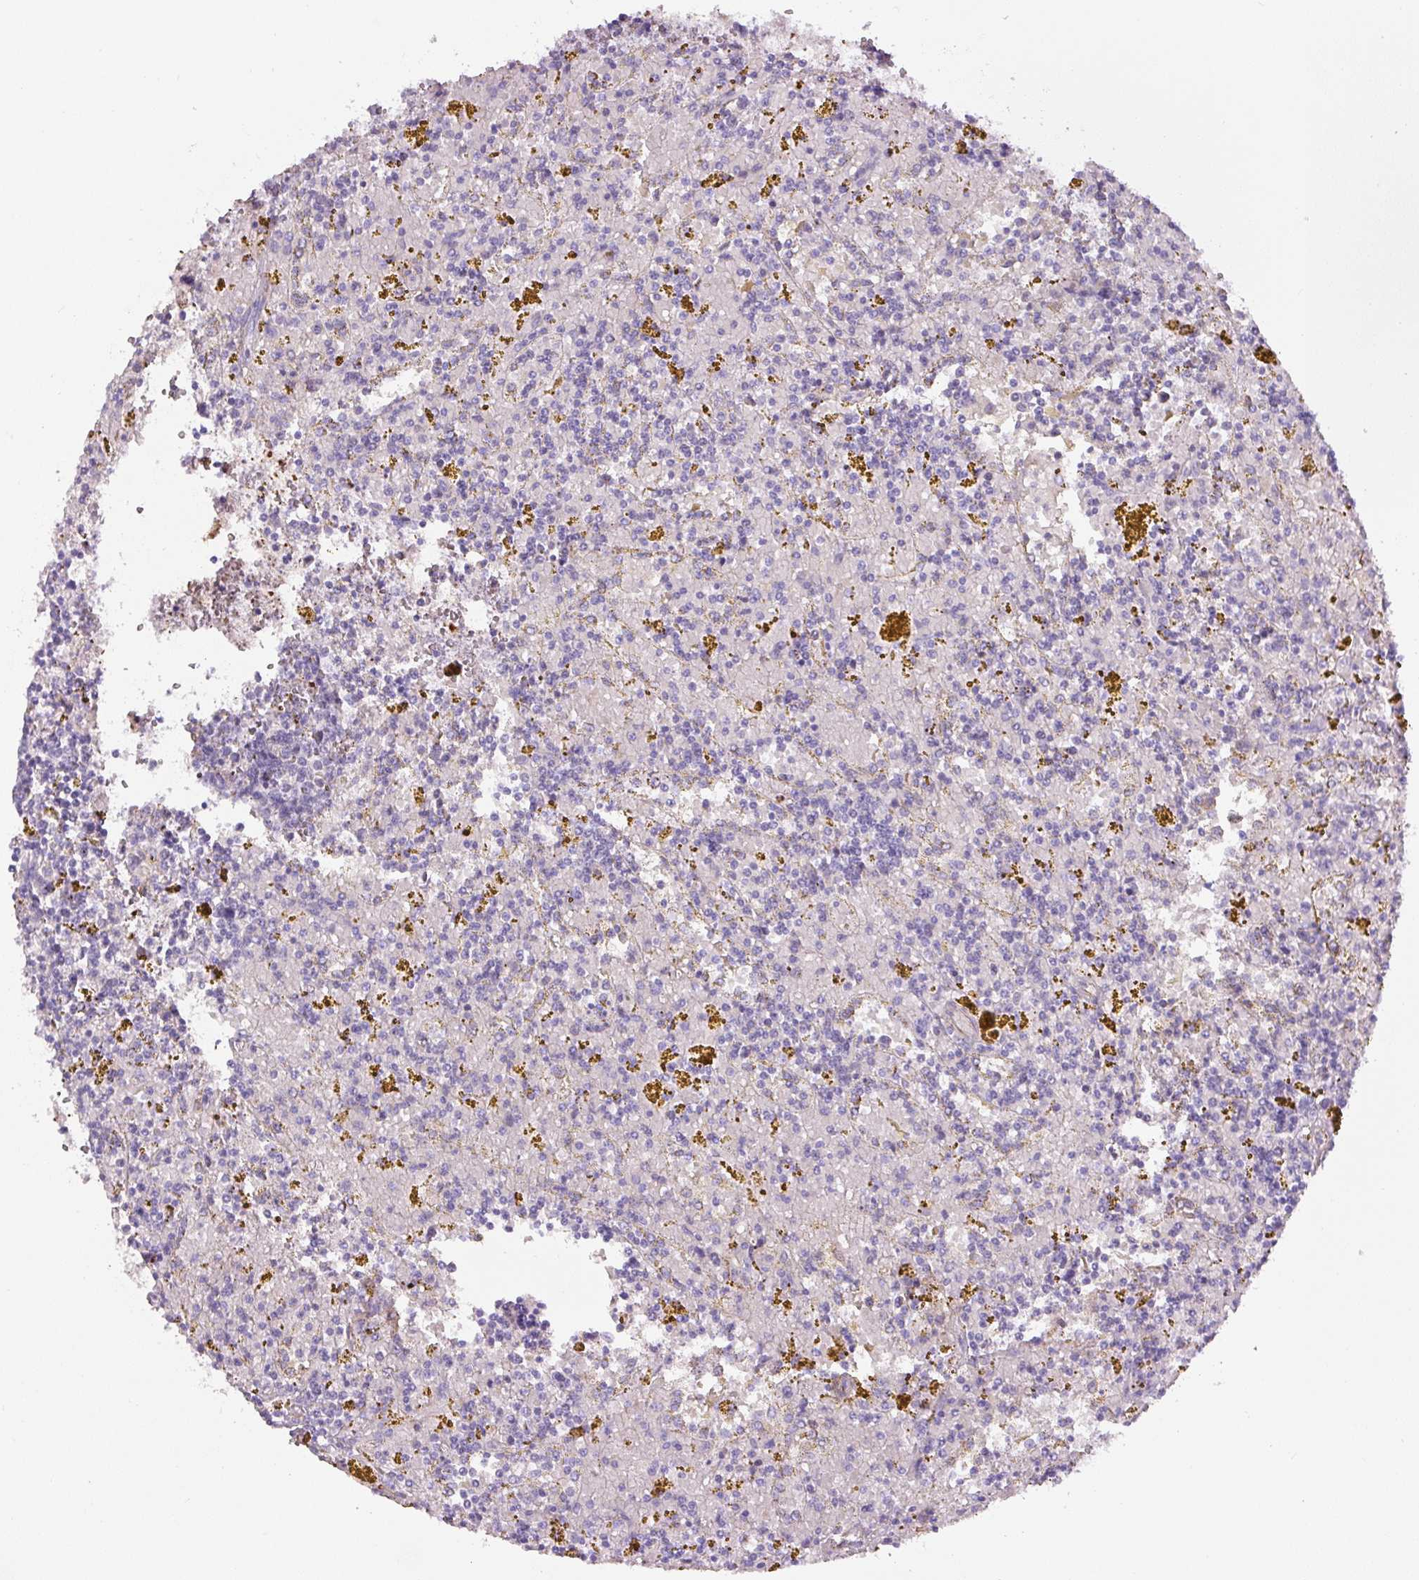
{"staining": {"intensity": "negative", "quantity": "none", "location": "none"}, "tissue": "lymphoma", "cell_type": "Tumor cells", "image_type": "cancer", "snomed": [{"axis": "morphology", "description": "Malignant lymphoma, non-Hodgkin's type, Low grade"}, {"axis": "topography", "description": "Spleen"}, {"axis": "topography", "description": "Lymph node"}], "caption": "Histopathology image shows no significant protein staining in tumor cells of lymphoma. (Brightfield microscopy of DAB immunohistochemistry (IHC) at high magnification).", "gene": "FBN1", "patient": {"sex": "female", "age": 66}}